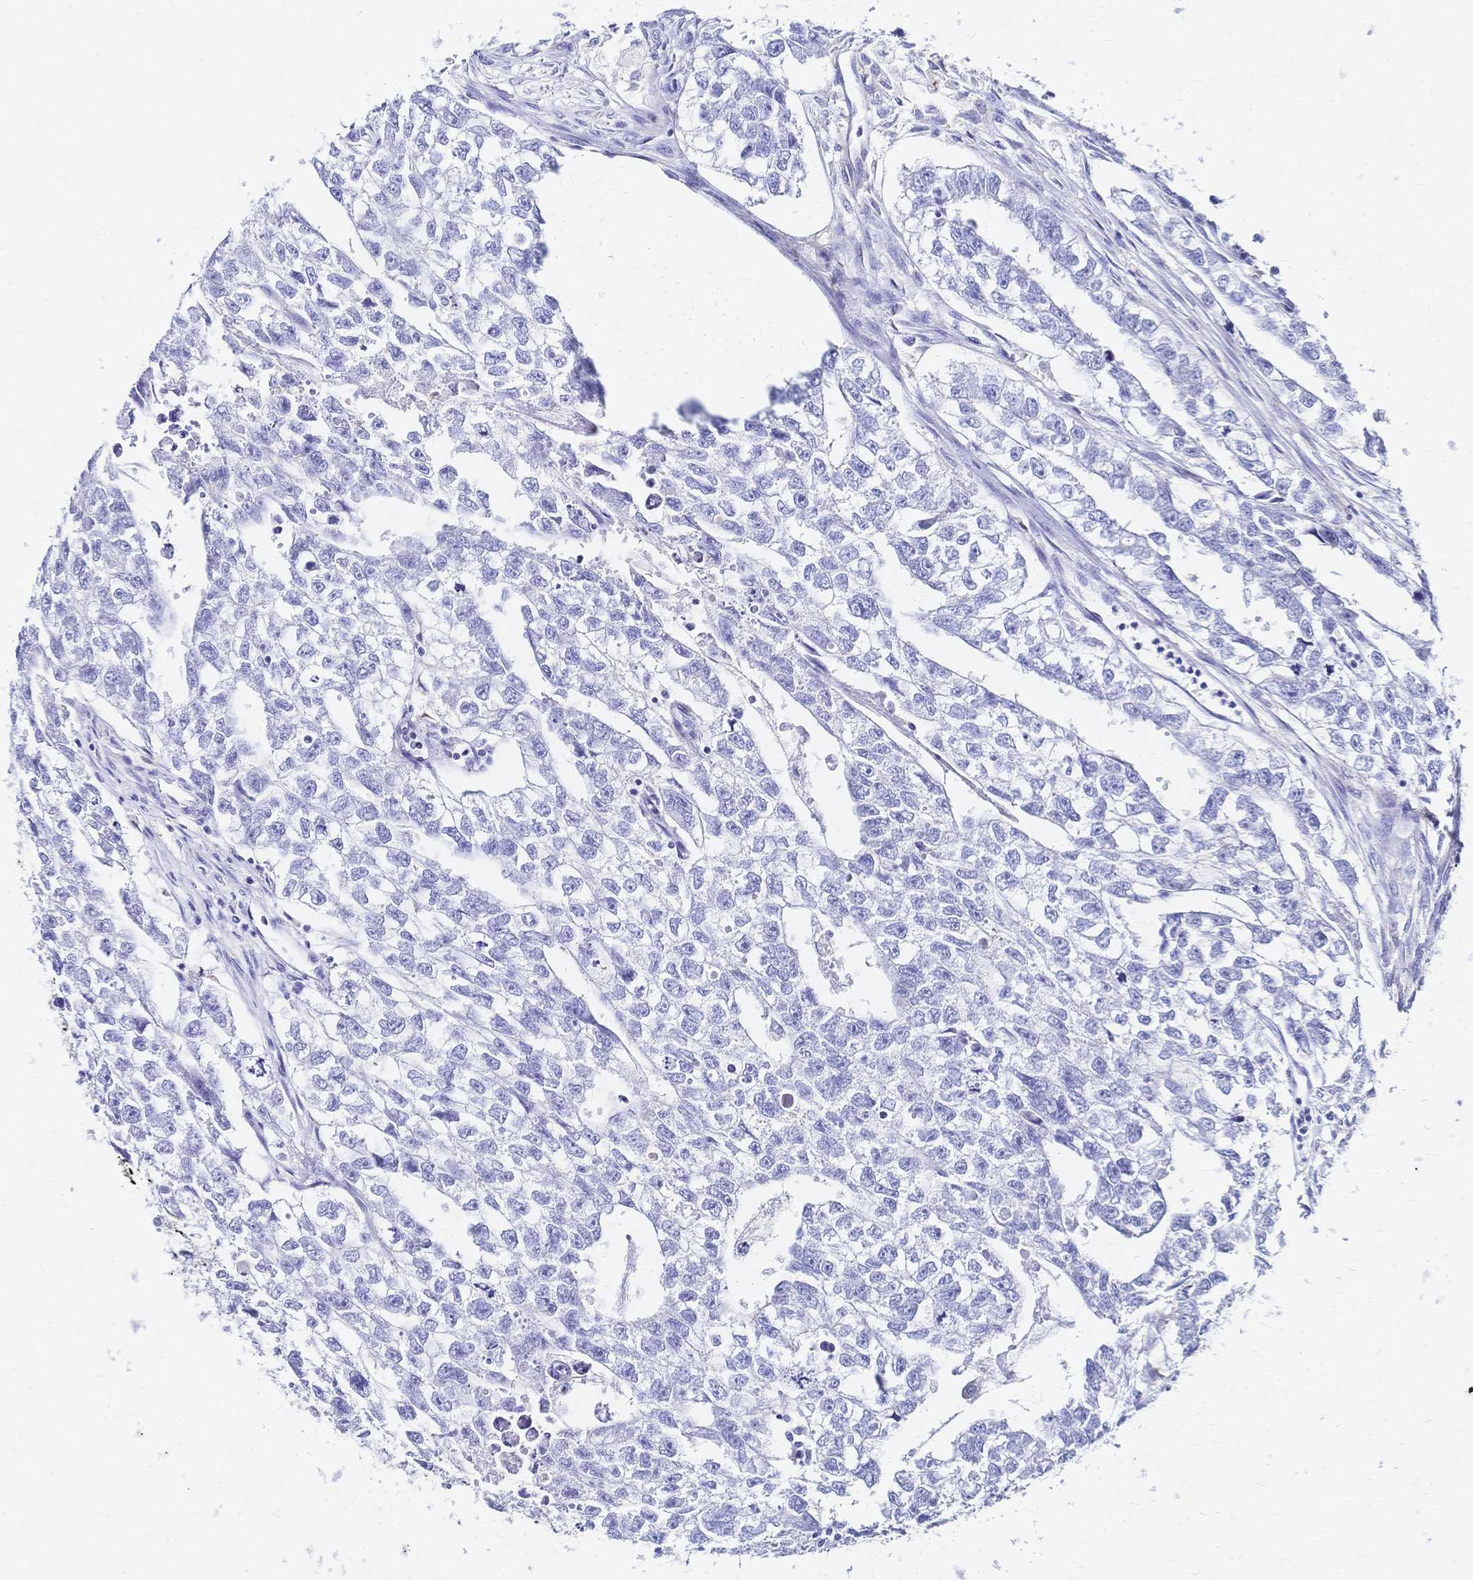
{"staining": {"intensity": "negative", "quantity": "none", "location": "none"}, "tissue": "testis cancer", "cell_type": "Tumor cells", "image_type": "cancer", "snomed": [{"axis": "morphology", "description": "Carcinoma, Embryonal, NOS"}, {"axis": "morphology", "description": "Teratoma, malignant, NOS"}, {"axis": "topography", "description": "Testis"}], "caption": "Protein analysis of testis teratoma (malignant) exhibits no significant staining in tumor cells.", "gene": "SLC5A1", "patient": {"sex": "male", "age": 44}}